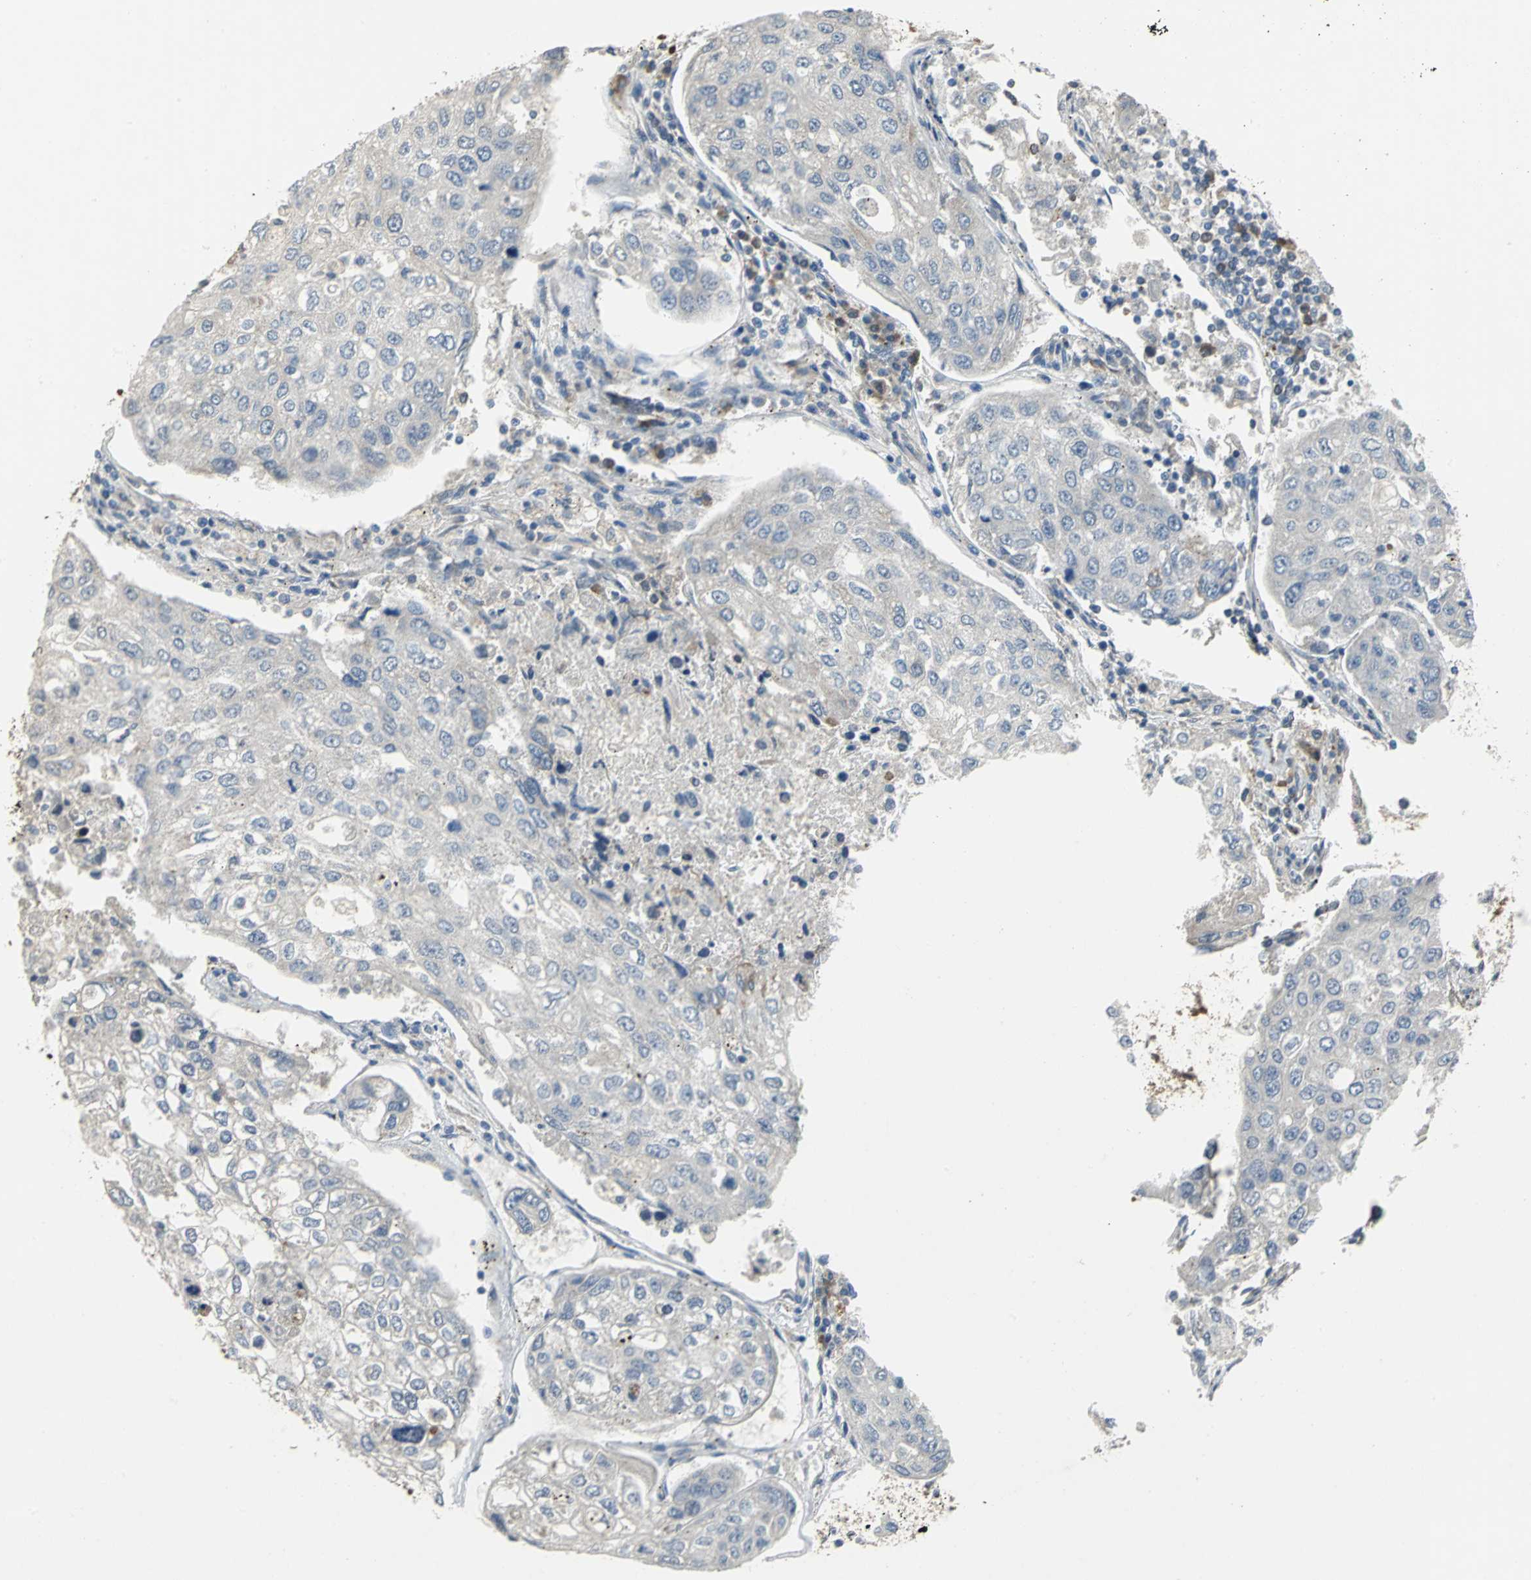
{"staining": {"intensity": "negative", "quantity": "none", "location": "none"}, "tissue": "urothelial cancer", "cell_type": "Tumor cells", "image_type": "cancer", "snomed": [{"axis": "morphology", "description": "Urothelial carcinoma, High grade"}, {"axis": "topography", "description": "Lymph node"}, {"axis": "topography", "description": "Urinary bladder"}], "caption": "Human urothelial cancer stained for a protein using immunohistochemistry (IHC) exhibits no positivity in tumor cells.", "gene": "SYVN1", "patient": {"sex": "male", "age": 51}}